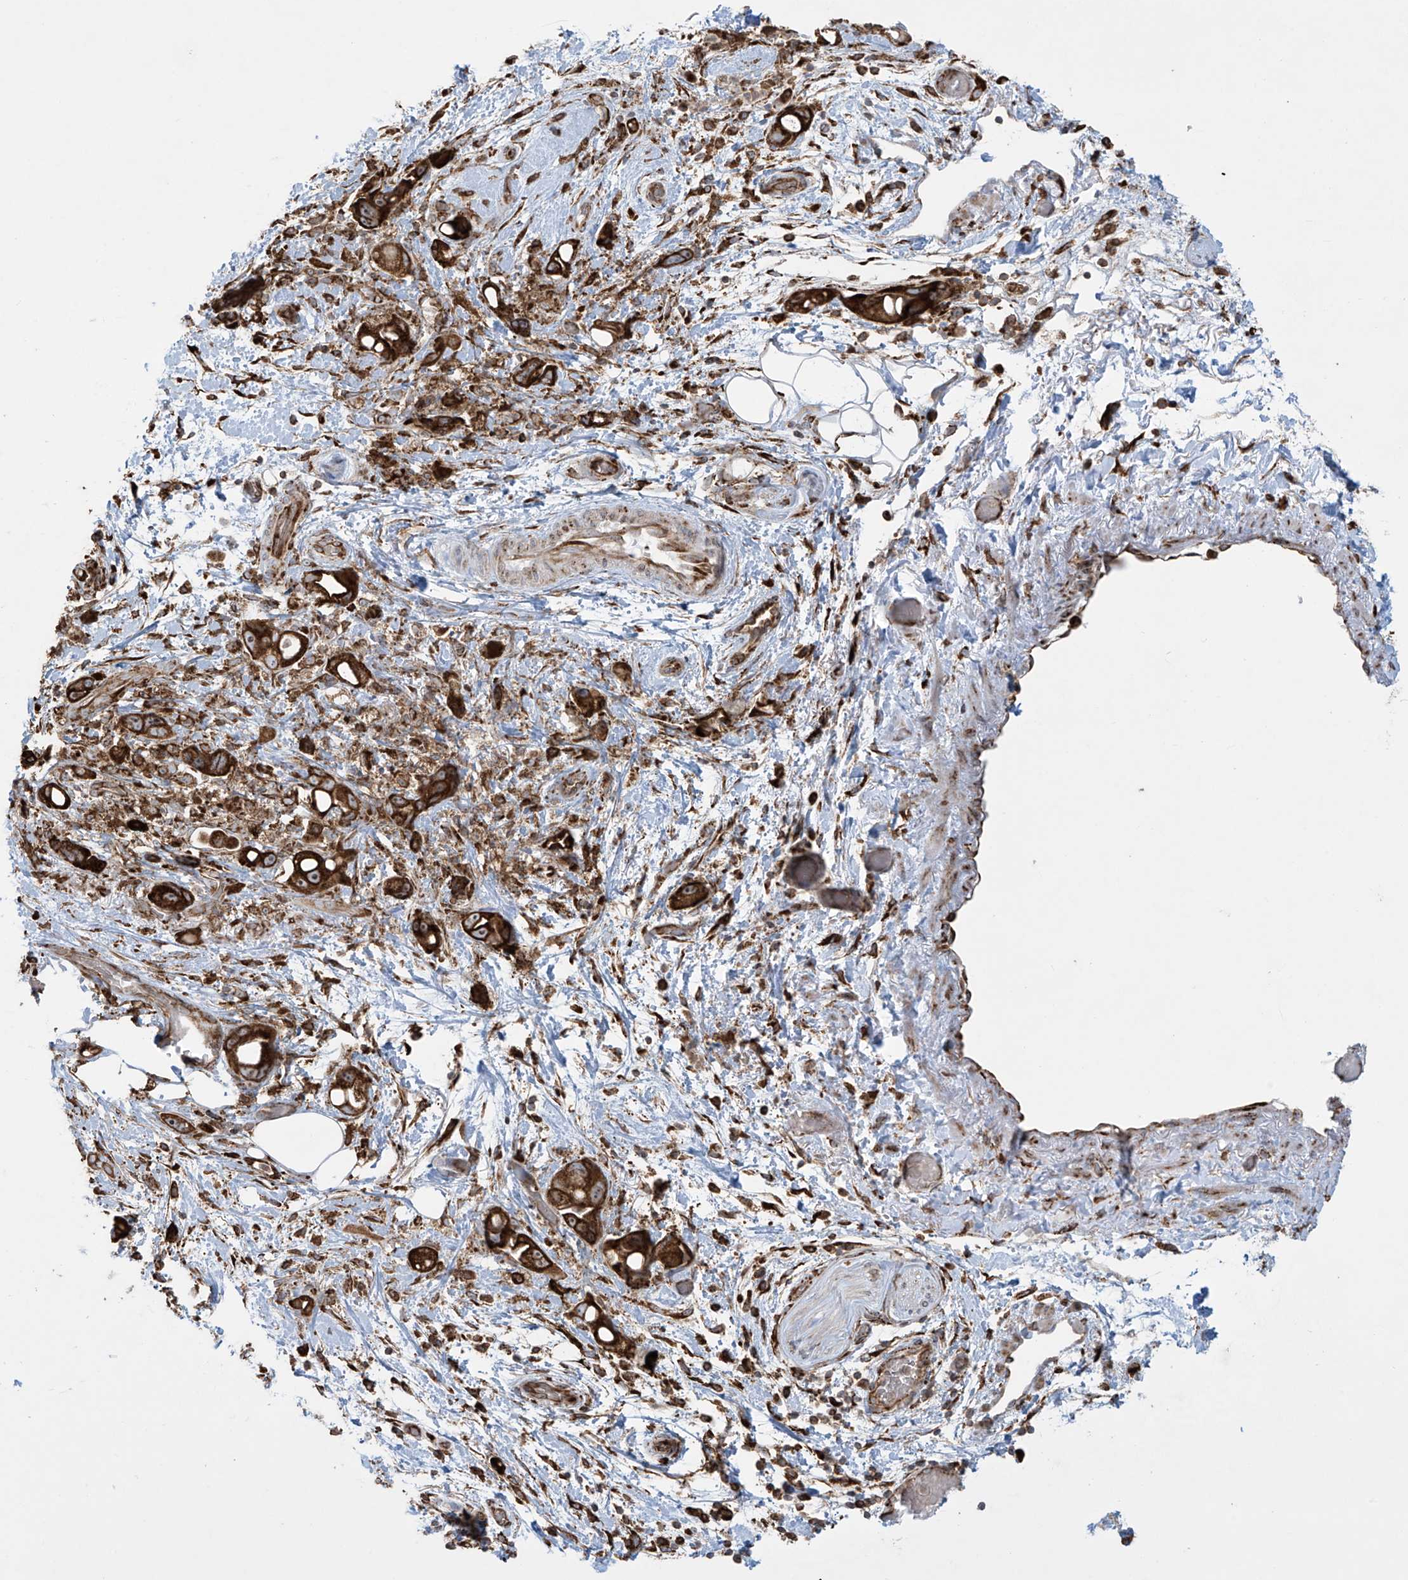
{"staining": {"intensity": "strong", "quantity": ">75%", "location": "cytoplasmic/membranous"}, "tissue": "pancreatic cancer", "cell_type": "Tumor cells", "image_type": "cancer", "snomed": [{"axis": "morphology", "description": "Normal tissue, NOS"}, {"axis": "morphology", "description": "Adenocarcinoma, NOS"}, {"axis": "topography", "description": "Pancreas"}], "caption": "Adenocarcinoma (pancreatic) stained for a protein (brown) exhibits strong cytoplasmic/membranous positive positivity in approximately >75% of tumor cells.", "gene": "MX1", "patient": {"sex": "female", "age": 68}}